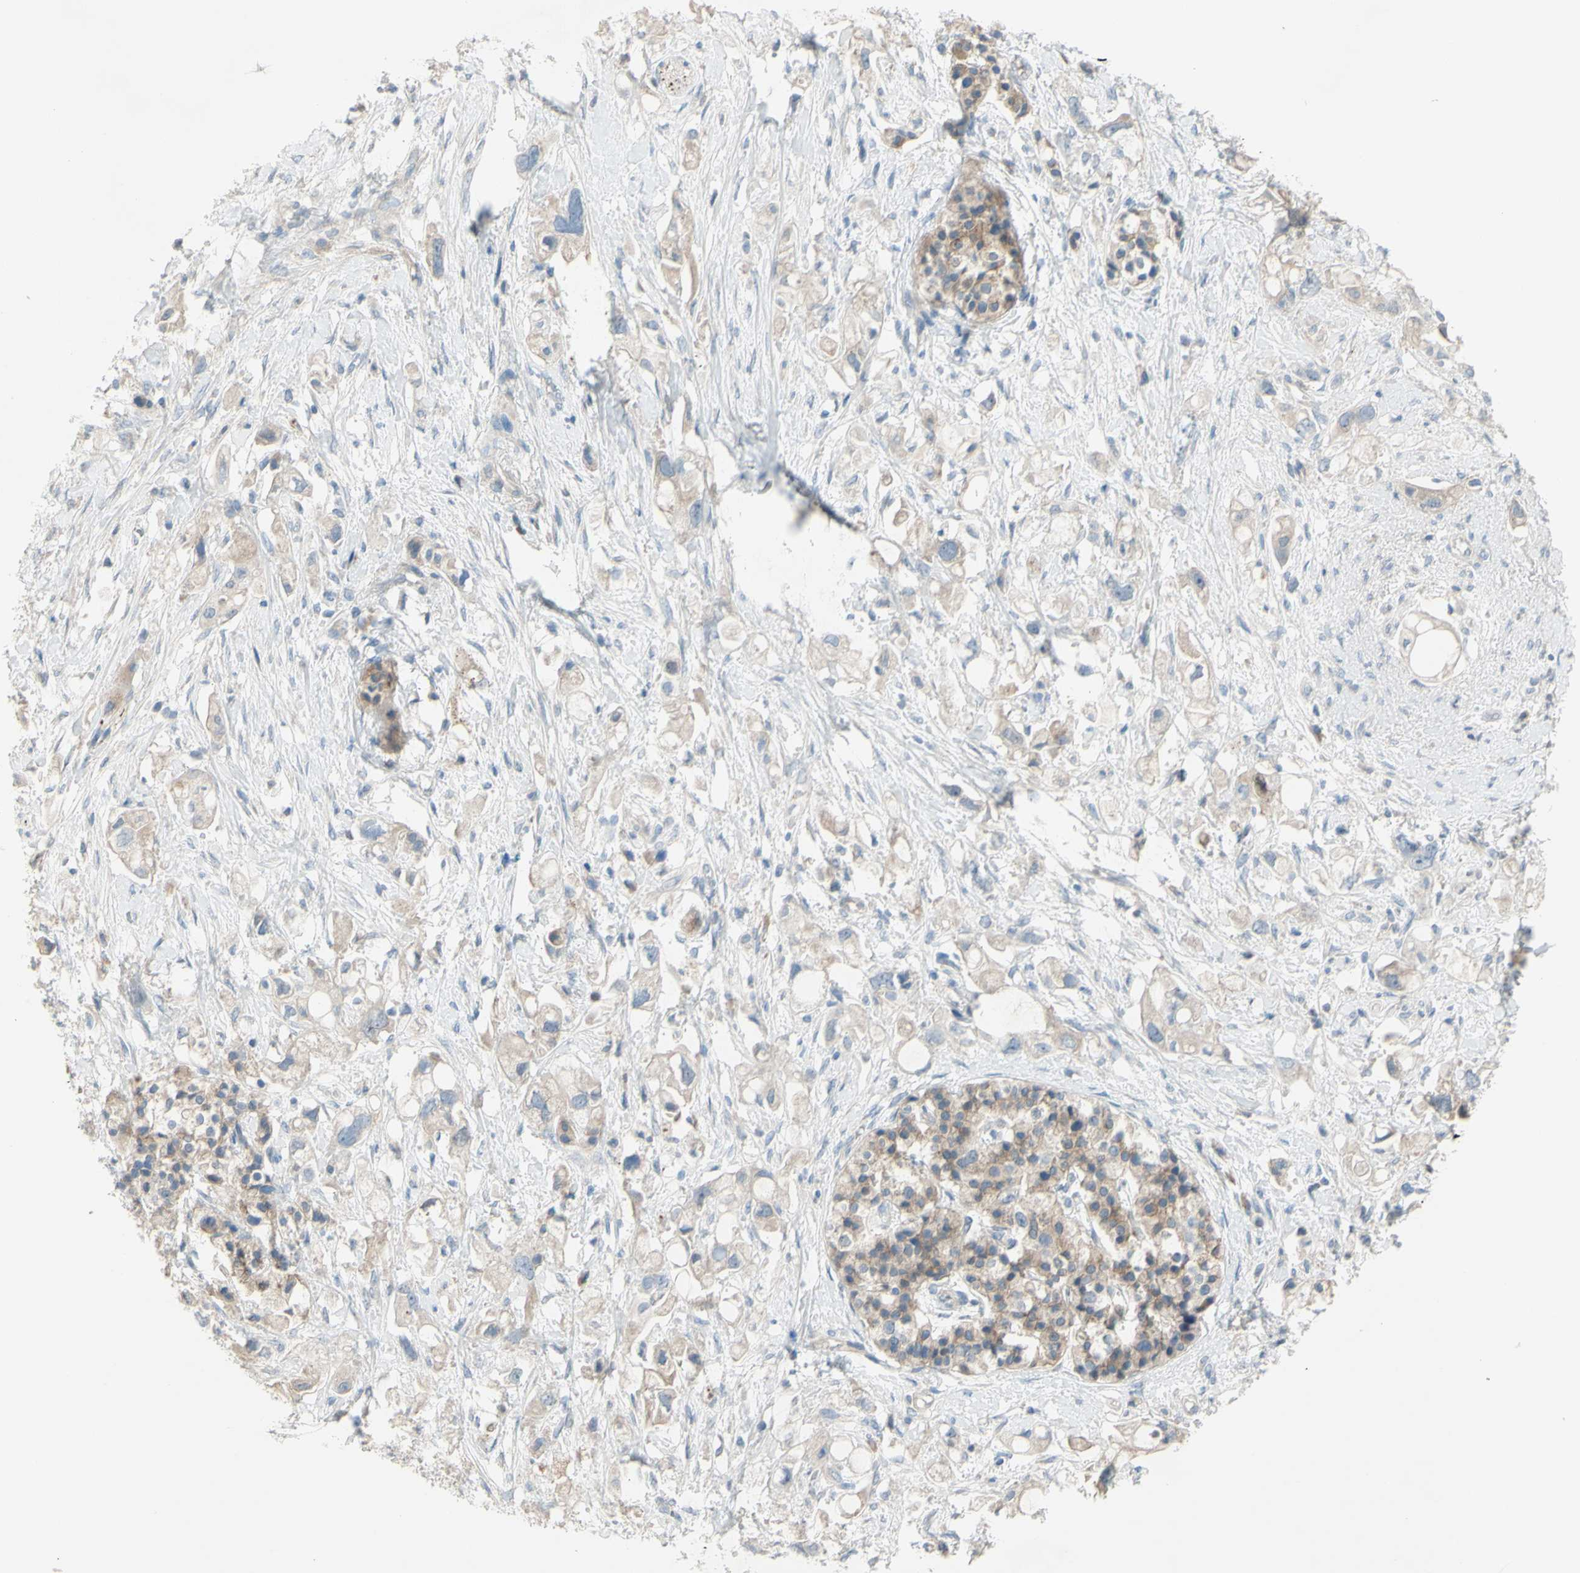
{"staining": {"intensity": "moderate", "quantity": "25%-75%", "location": "cytoplasmic/membranous"}, "tissue": "pancreatic cancer", "cell_type": "Tumor cells", "image_type": "cancer", "snomed": [{"axis": "morphology", "description": "Adenocarcinoma, NOS"}, {"axis": "topography", "description": "Pancreas"}], "caption": "Pancreatic cancer stained for a protein (brown) displays moderate cytoplasmic/membranous positive staining in about 25%-75% of tumor cells.", "gene": "ATRN", "patient": {"sex": "female", "age": 56}}